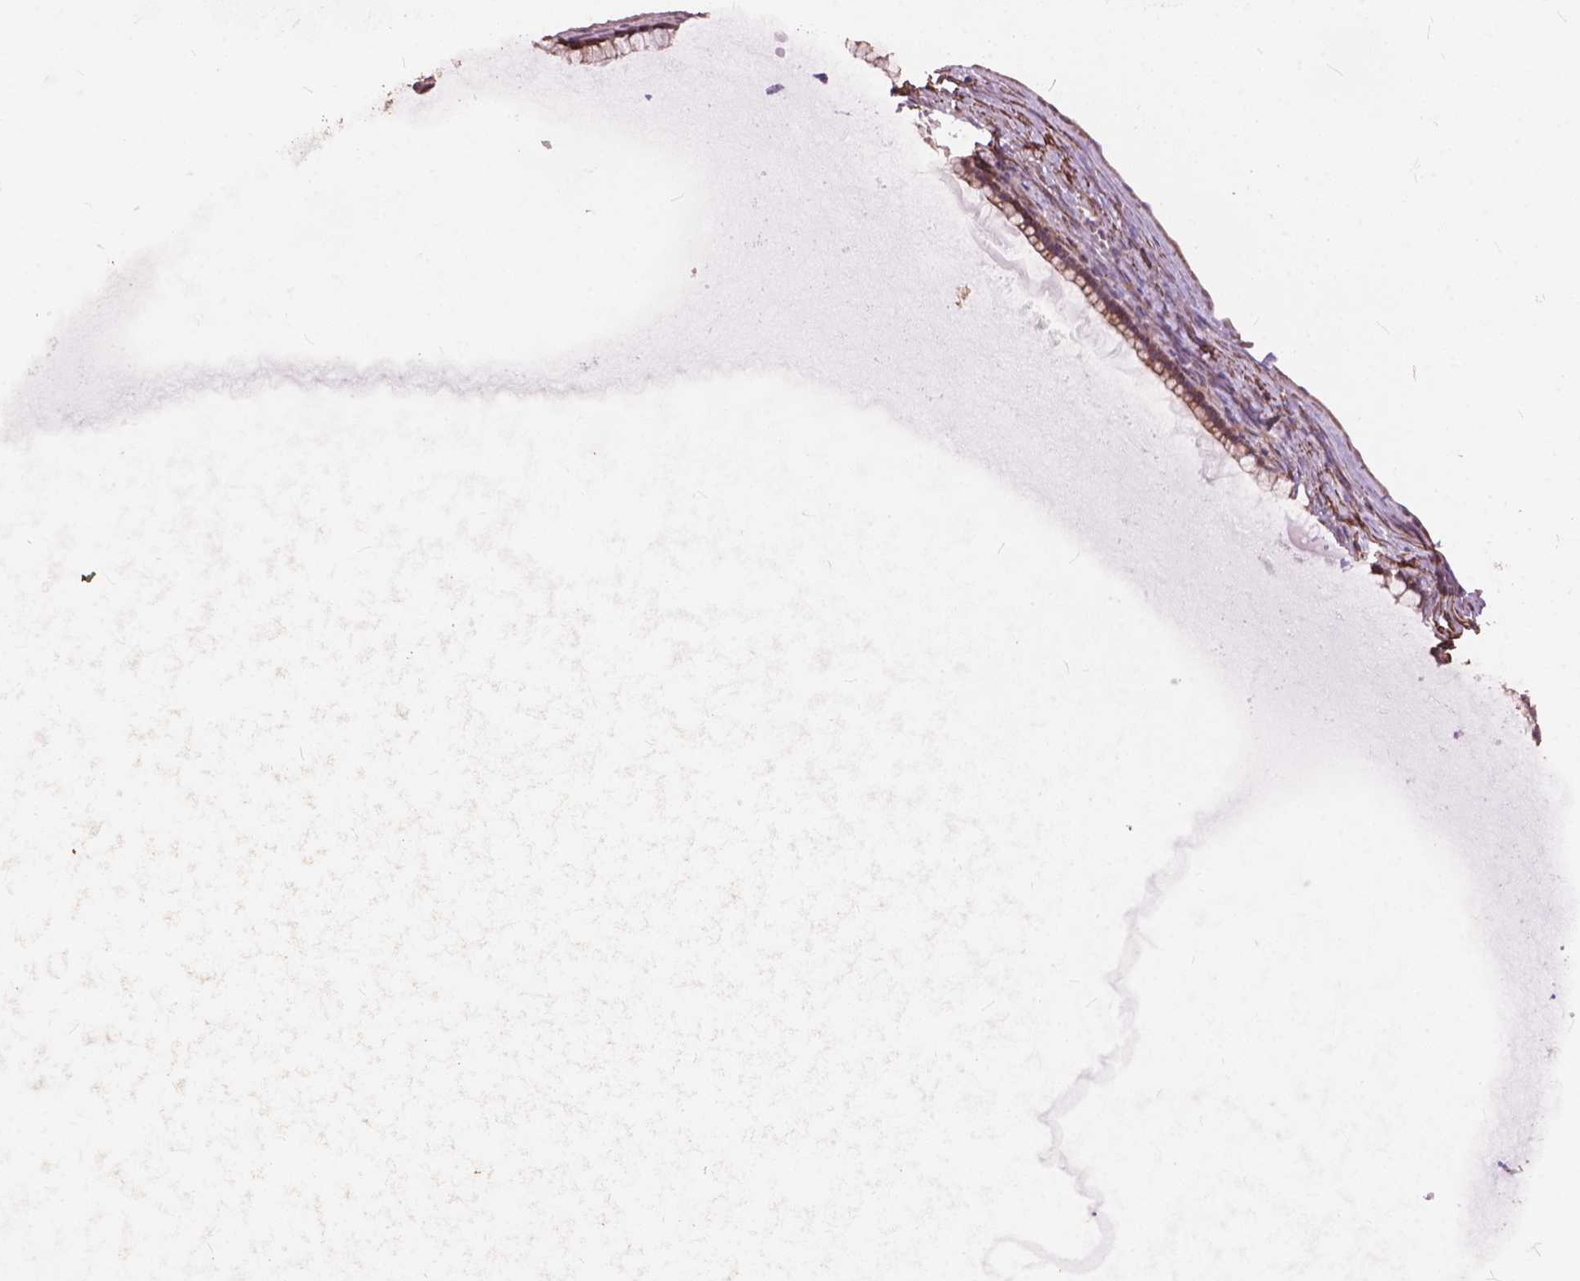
{"staining": {"intensity": "strong", "quantity": "25%-75%", "location": "cytoplasmic/membranous"}, "tissue": "ovarian cancer", "cell_type": "Tumor cells", "image_type": "cancer", "snomed": [{"axis": "morphology", "description": "Cystadenocarcinoma, mucinous, NOS"}, {"axis": "topography", "description": "Ovary"}], "caption": "The micrograph reveals staining of mucinous cystadenocarcinoma (ovarian), revealing strong cytoplasmic/membranous protein staining (brown color) within tumor cells.", "gene": "FNIP1", "patient": {"sex": "female", "age": 41}}